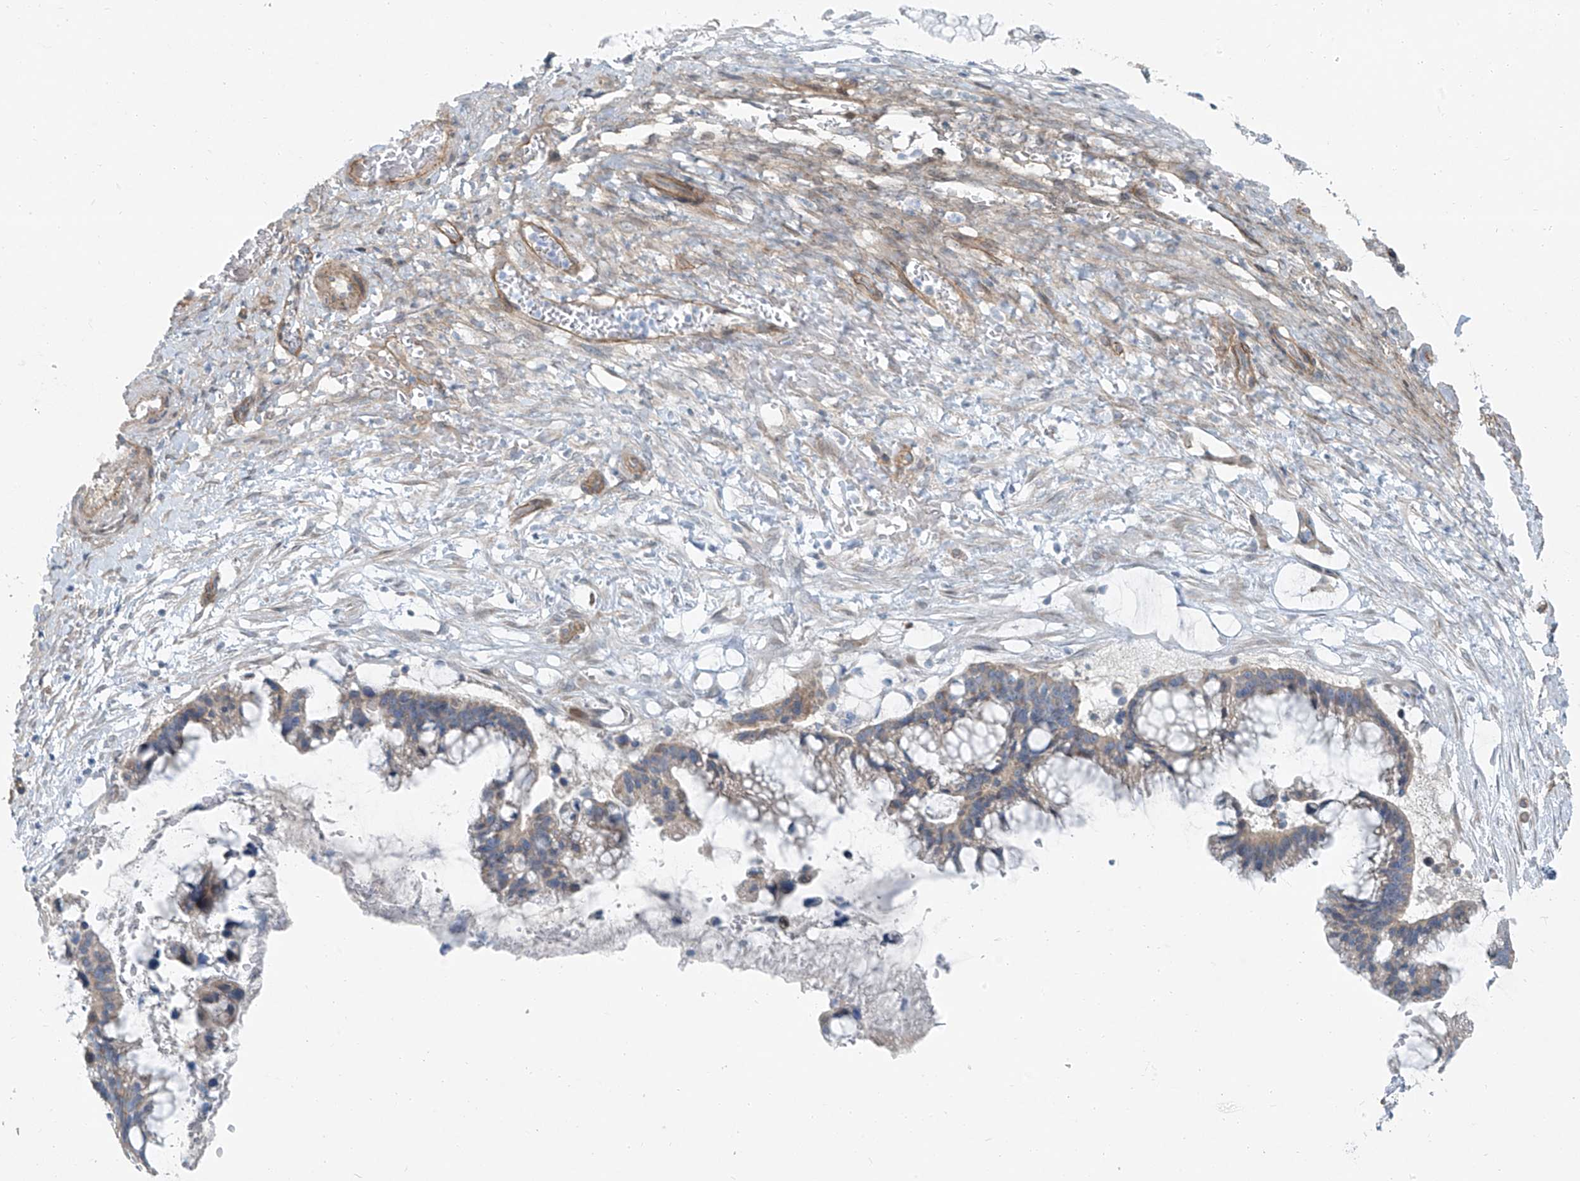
{"staining": {"intensity": "weak", "quantity": "<25%", "location": "cytoplasmic/membranous"}, "tissue": "ovarian cancer", "cell_type": "Tumor cells", "image_type": "cancer", "snomed": [{"axis": "morphology", "description": "Cystadenocarcinoma, mucinous, NOS"}, {"axis": "topography", "description": "Ovary"}], "caption": "A high-resolution photomicrograph shows immunohistochemistry staining of ovarian mucinous cystadenocarcinoma, which shows no significant expression in tumor cells.", "gene": "TNS2", "patient": {"sex": "female", "age": 37}}